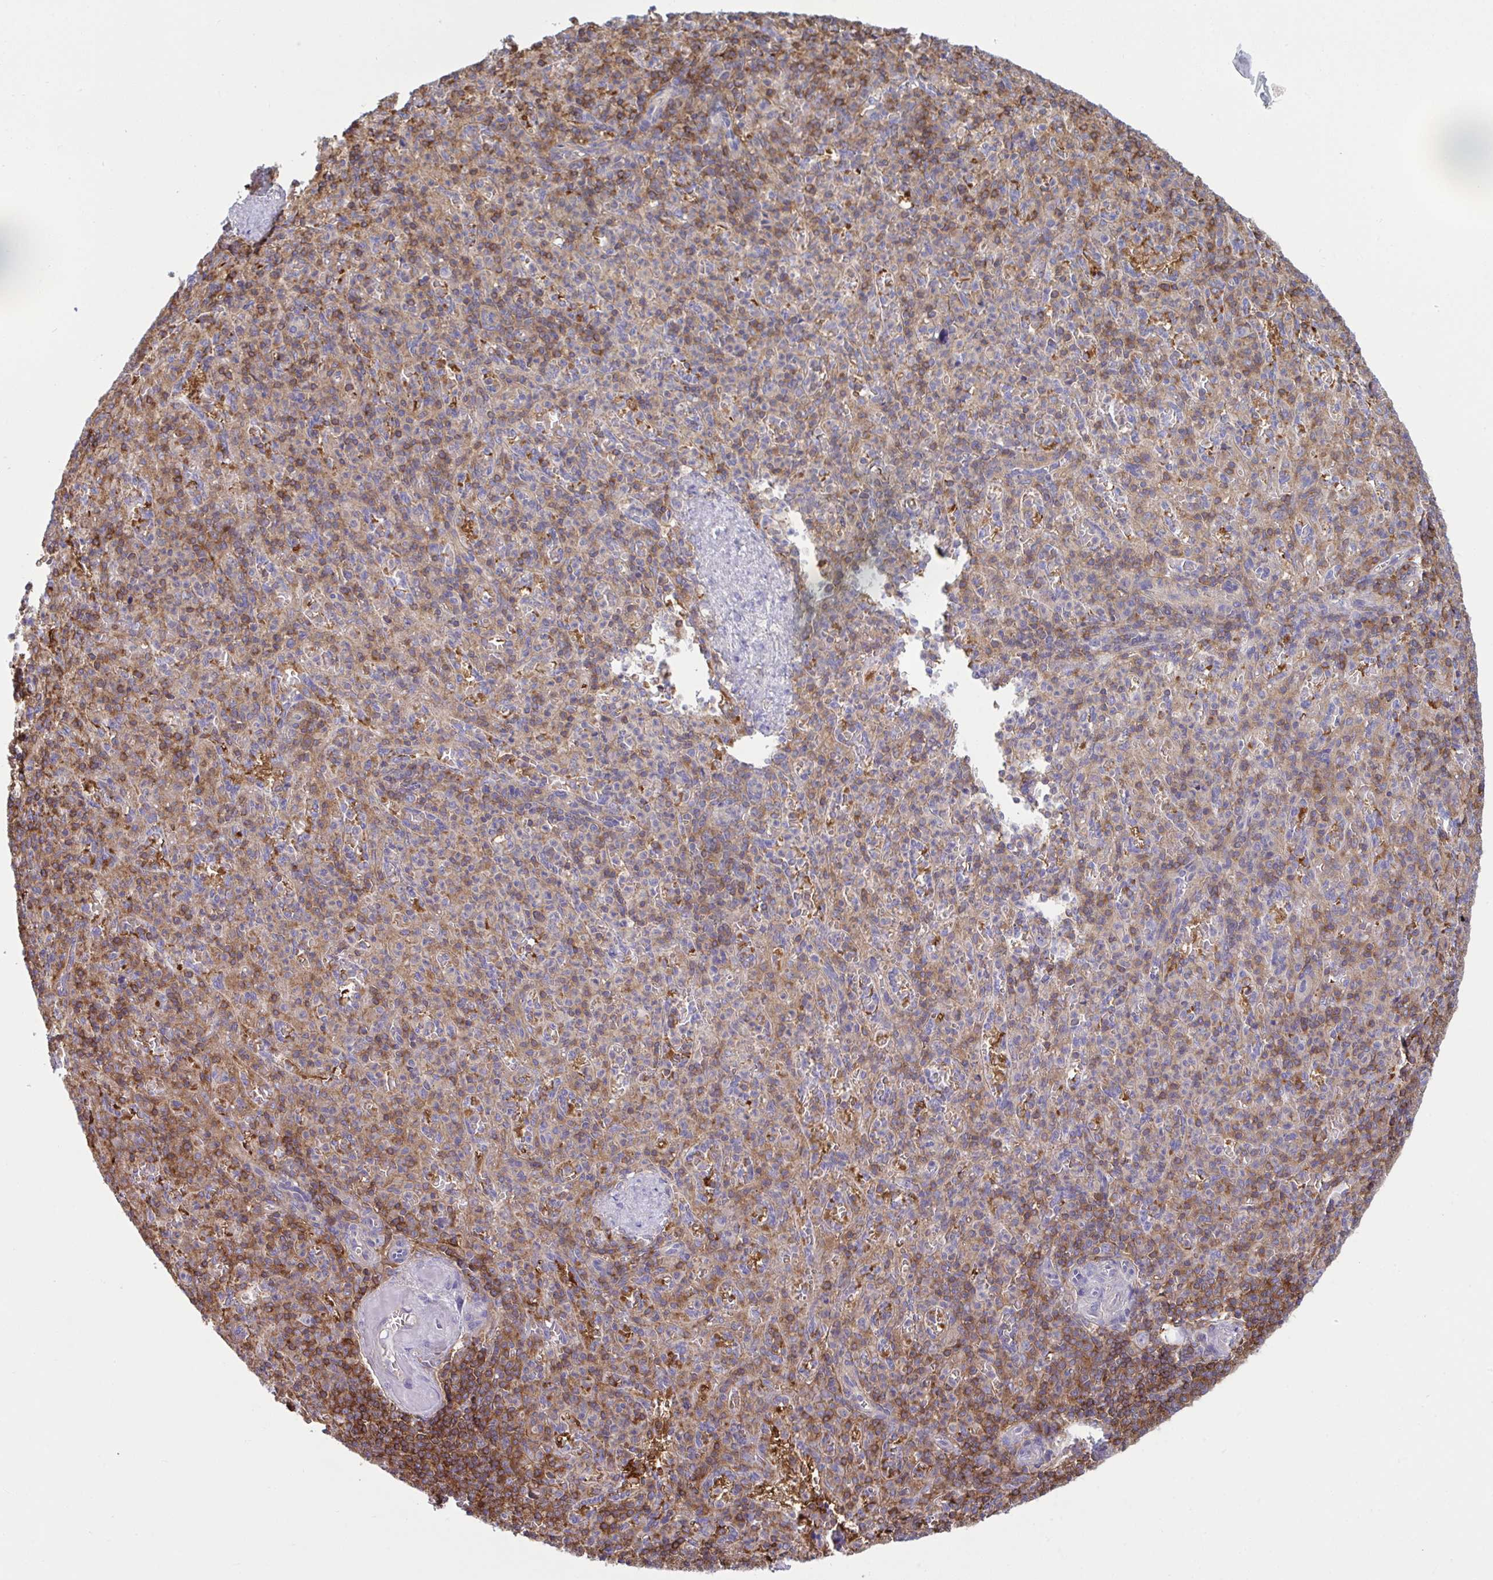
{"staining": {"intensity": "moderate", "quantity": ">75%", "location": "cytoplasmic/membranous"}, "tissue": "spleen", "cell_type": "Cells in red pulp", "image_type": "normal", "snomed": [{"axis": "morphology", "description": "Normal tissue, NOS"}, {"axis": "topography", "description": "Spleen"}], "caption": "Protein staining of normal spleen demonstrates moderate cytoplasmic/membranous staining in approximately >75% of cells in red pulp.", "gene": "TSC22D3", "patient": {"sex": "female", "age": 74}}